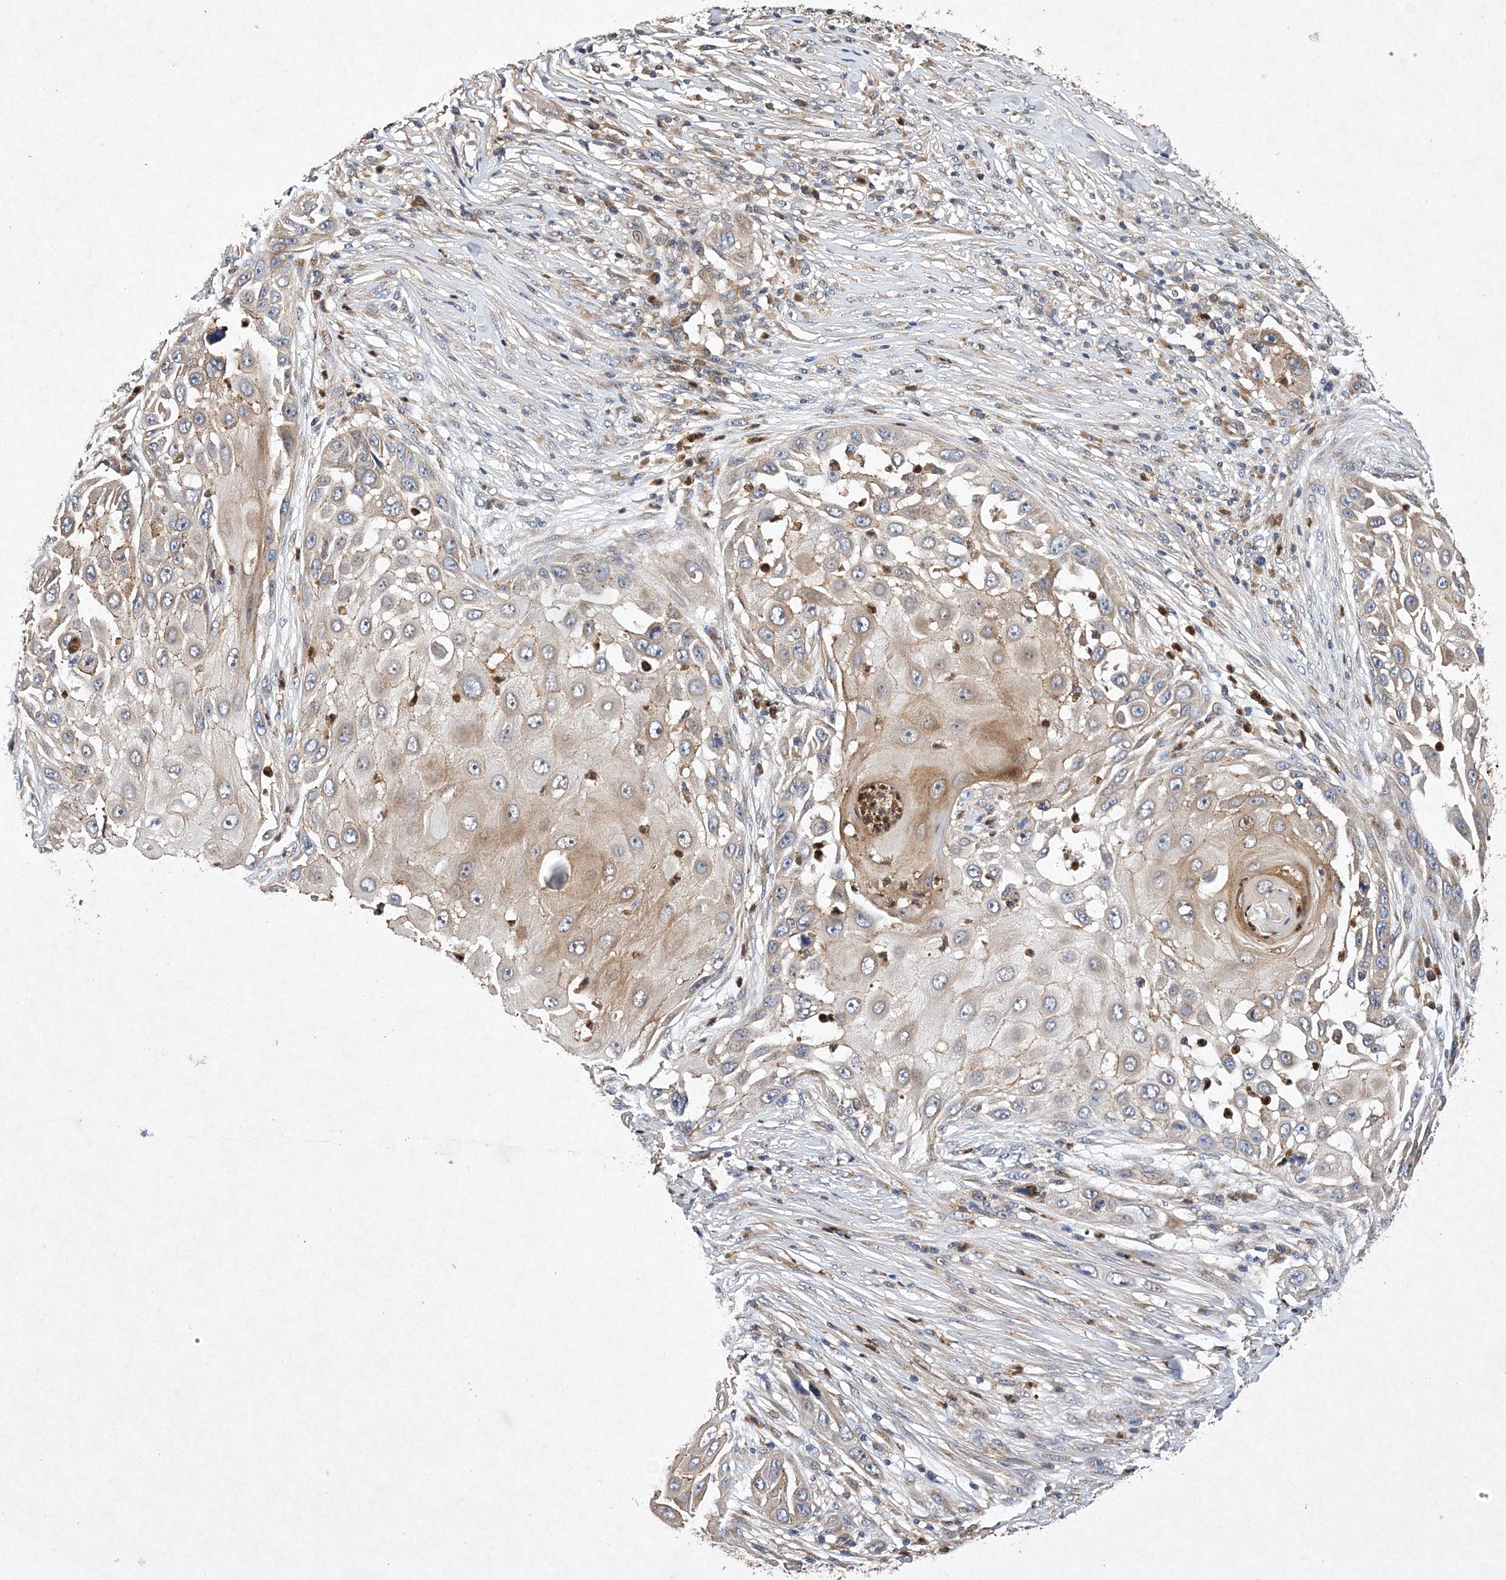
{"staining": {"intensity": "weak", "quantity": "25%-75%", "location": "cytoplasmic/membranous"}, "tissue": "skin cancer", "cell_type": "Tumor cells", "image_type": "cancer", "snomed": [{"axis": "morphology", "description": "Squamous cell carcinoma, NOS"}, {"axis": "topography", "description": "Skin"}], "caption": "Squamous cell carcinoma (skin) stained with DAB immunohistochemistry (IHC) reveals low levels of weak cytoplasmic/membranous expression in approximately 25%-75% of tumor cells.", "gene": "PROSER1", "patient": {"sex": "female", "age": 44}}